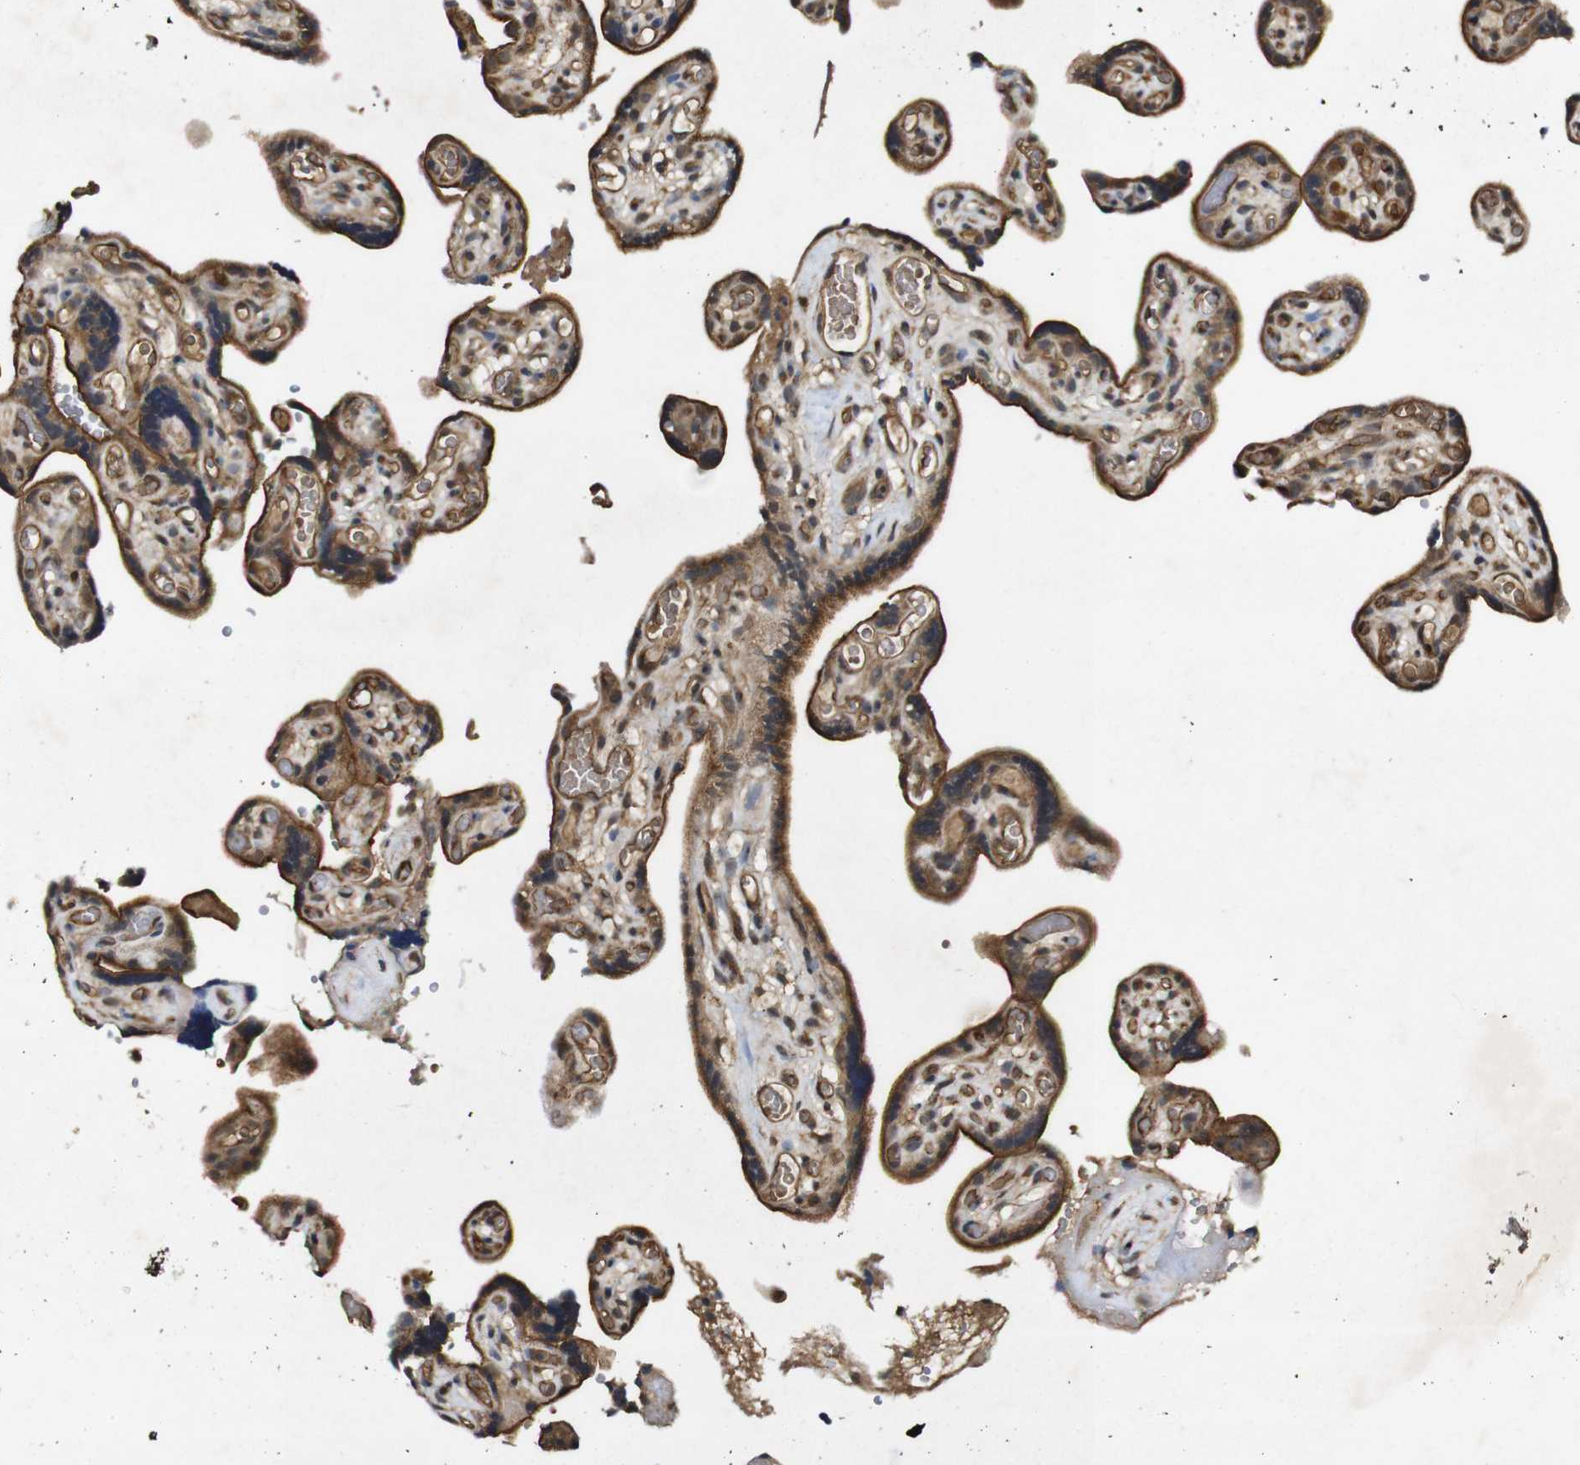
{"staining": {"intensity": "moderate", "quantity": ">75%", "location": "cytoplasmic/membranous"}, "tissue": "placenta", "cell_type": "Decidual cells", "image_type": "normal", "snomed": [{"axis": "morphology", "description": "Normal tissue, NOS"}, {"axis": "topography", "description": "Placenta"}], "caption": "Moderate cytoplasmic/membranous positivity is present in approximately >75% of decidual cells in unremarkable placenta.", "gene": "RIPK1", "patient": {"sex": "female", "age": 30}}